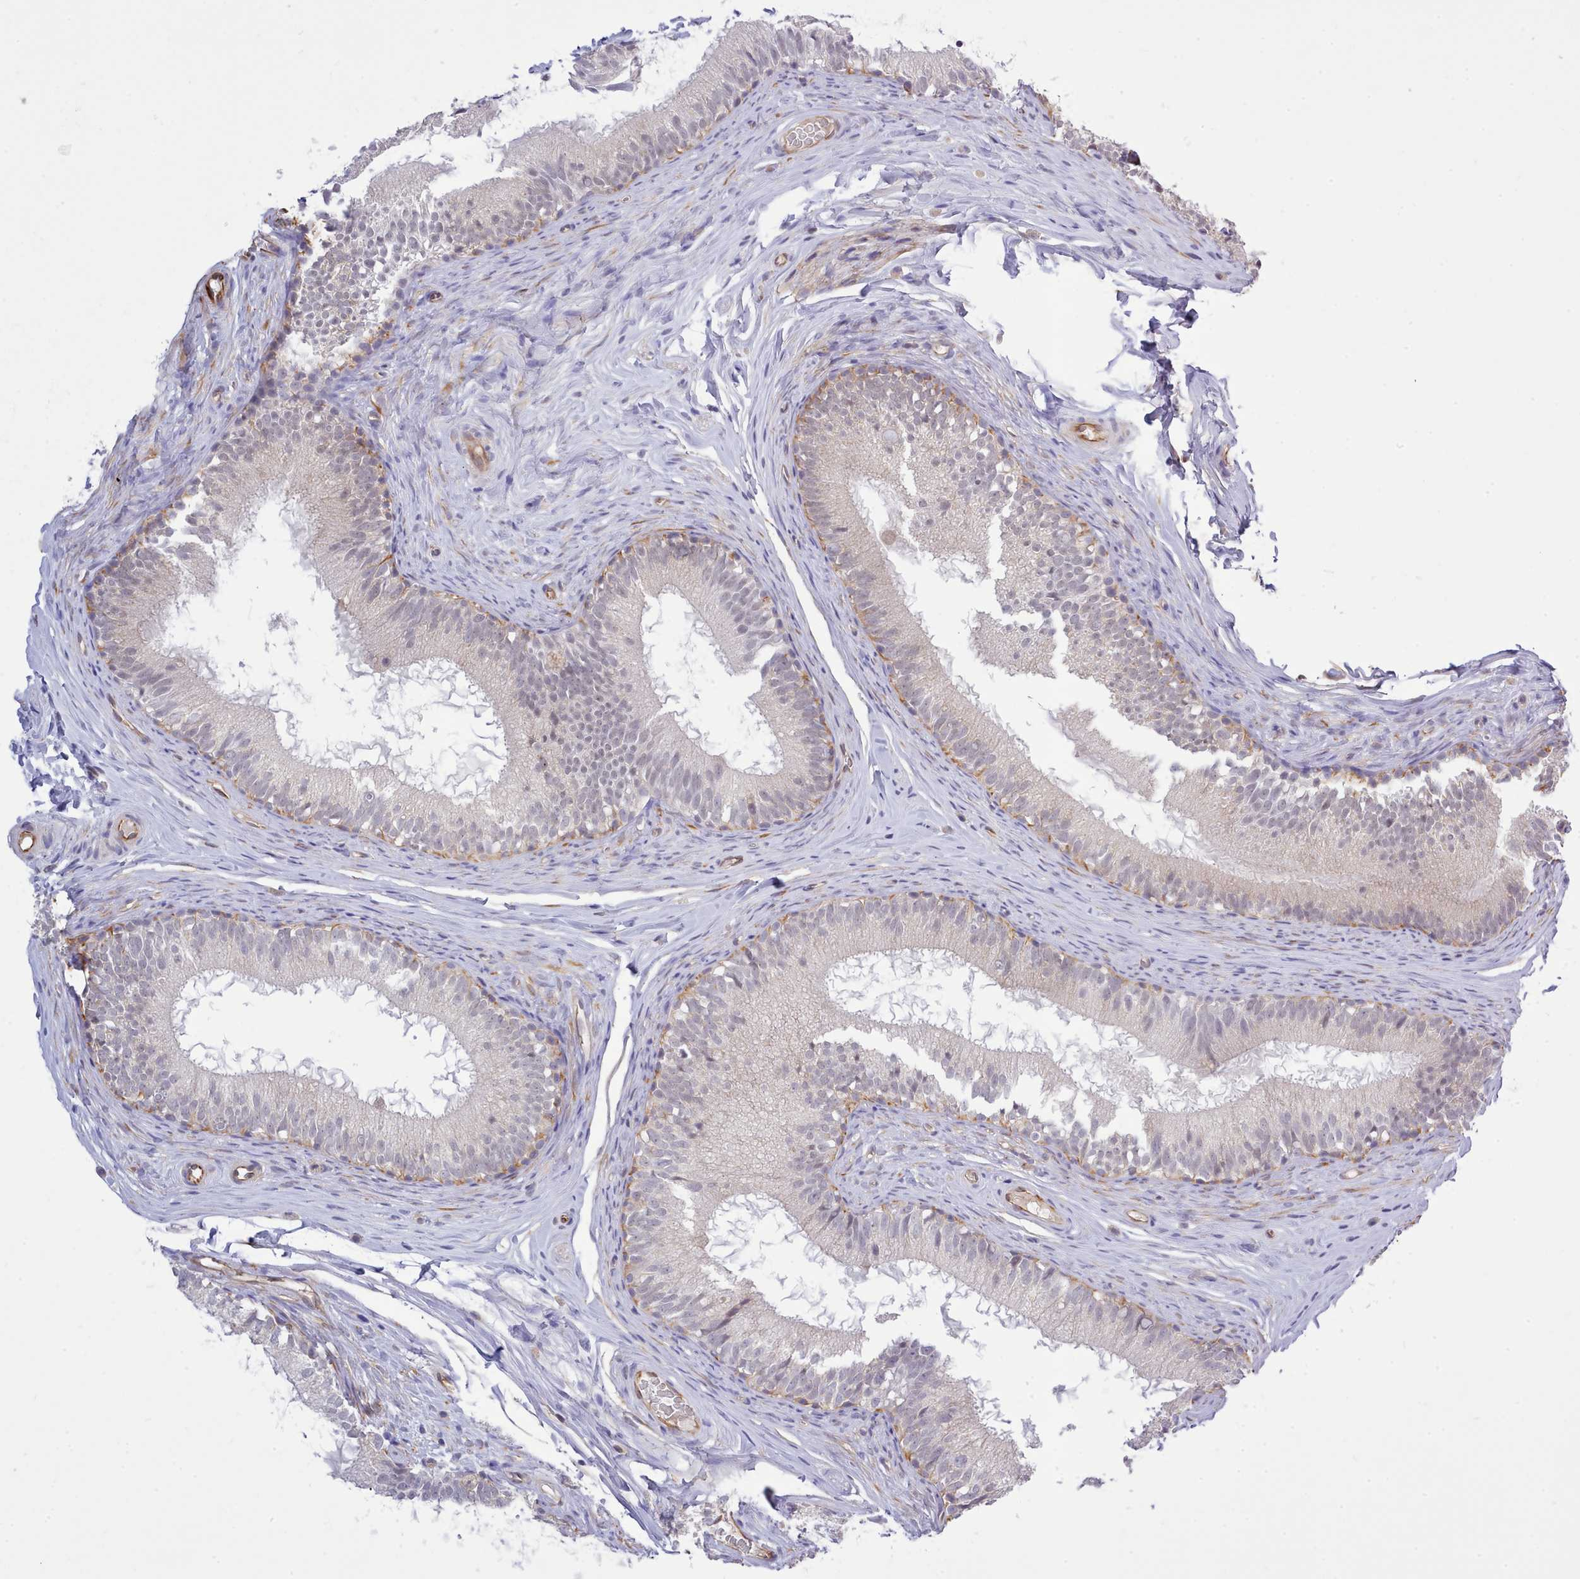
{"staining": {"intensity": "weak", "quantity": "25%-75%", "location": "cytoplasmic/membranous,nuclear"}, "tissue": "epididymis", "cell_type": "Glandular cells", "image_type": "normal", "snomed": [{"axis": "morphology", "description": "Normal tissue, NOS"}, {"axis": "topography", "description": "Epididymis"}], "caption": "DAB (3,3'-diaminobenzidine) immunohistochemical staining of normal epididymis demonstrates weak cytoplasmic/membranous,nuclear protein positivity in approximately 25%-75% of glandular cells. (Brightfield microscopy of DAB IHC at high magnification).", "gene": "ZC3H13", "patient": {"sex": "male", "age": 25}}